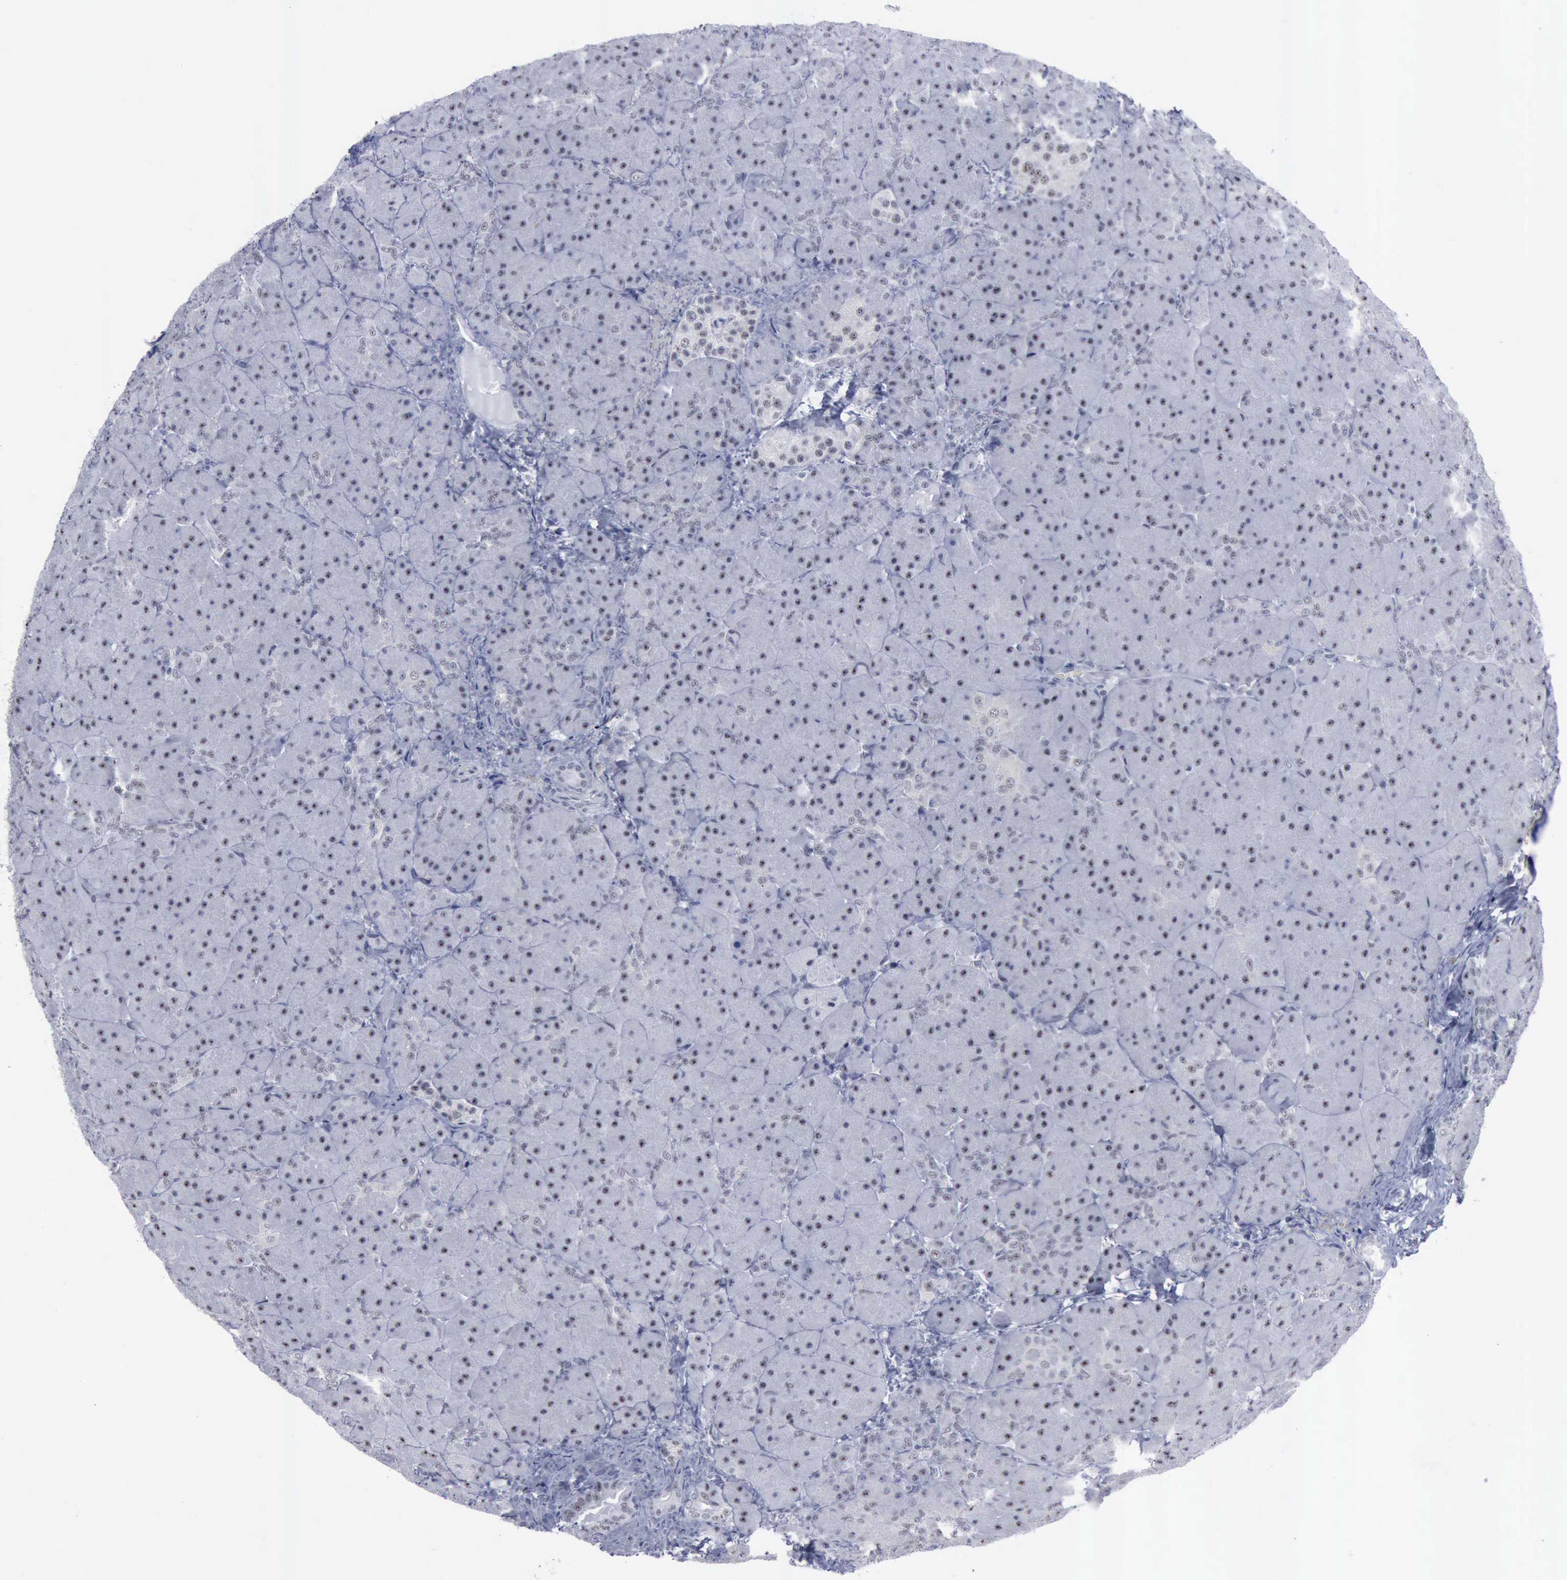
{"staining": {"intensity": "negative", "quantity": "none", "location": "none"}, "tissue": "pancreas", "cell_type": "Exocrine glandular cells", "image_type": "normal", "snomed": [{"axis": "morphology", "description": "Normal tissue, NOS"}, {"axis": "topography", "description": "Pancreas"}], "caption": "Immunohistochemical staining of normal pancreas shows no significant expression in exocrine glandular cells.", "gene": "BRD1", "patient": {"sex": "male", "age": 66}}